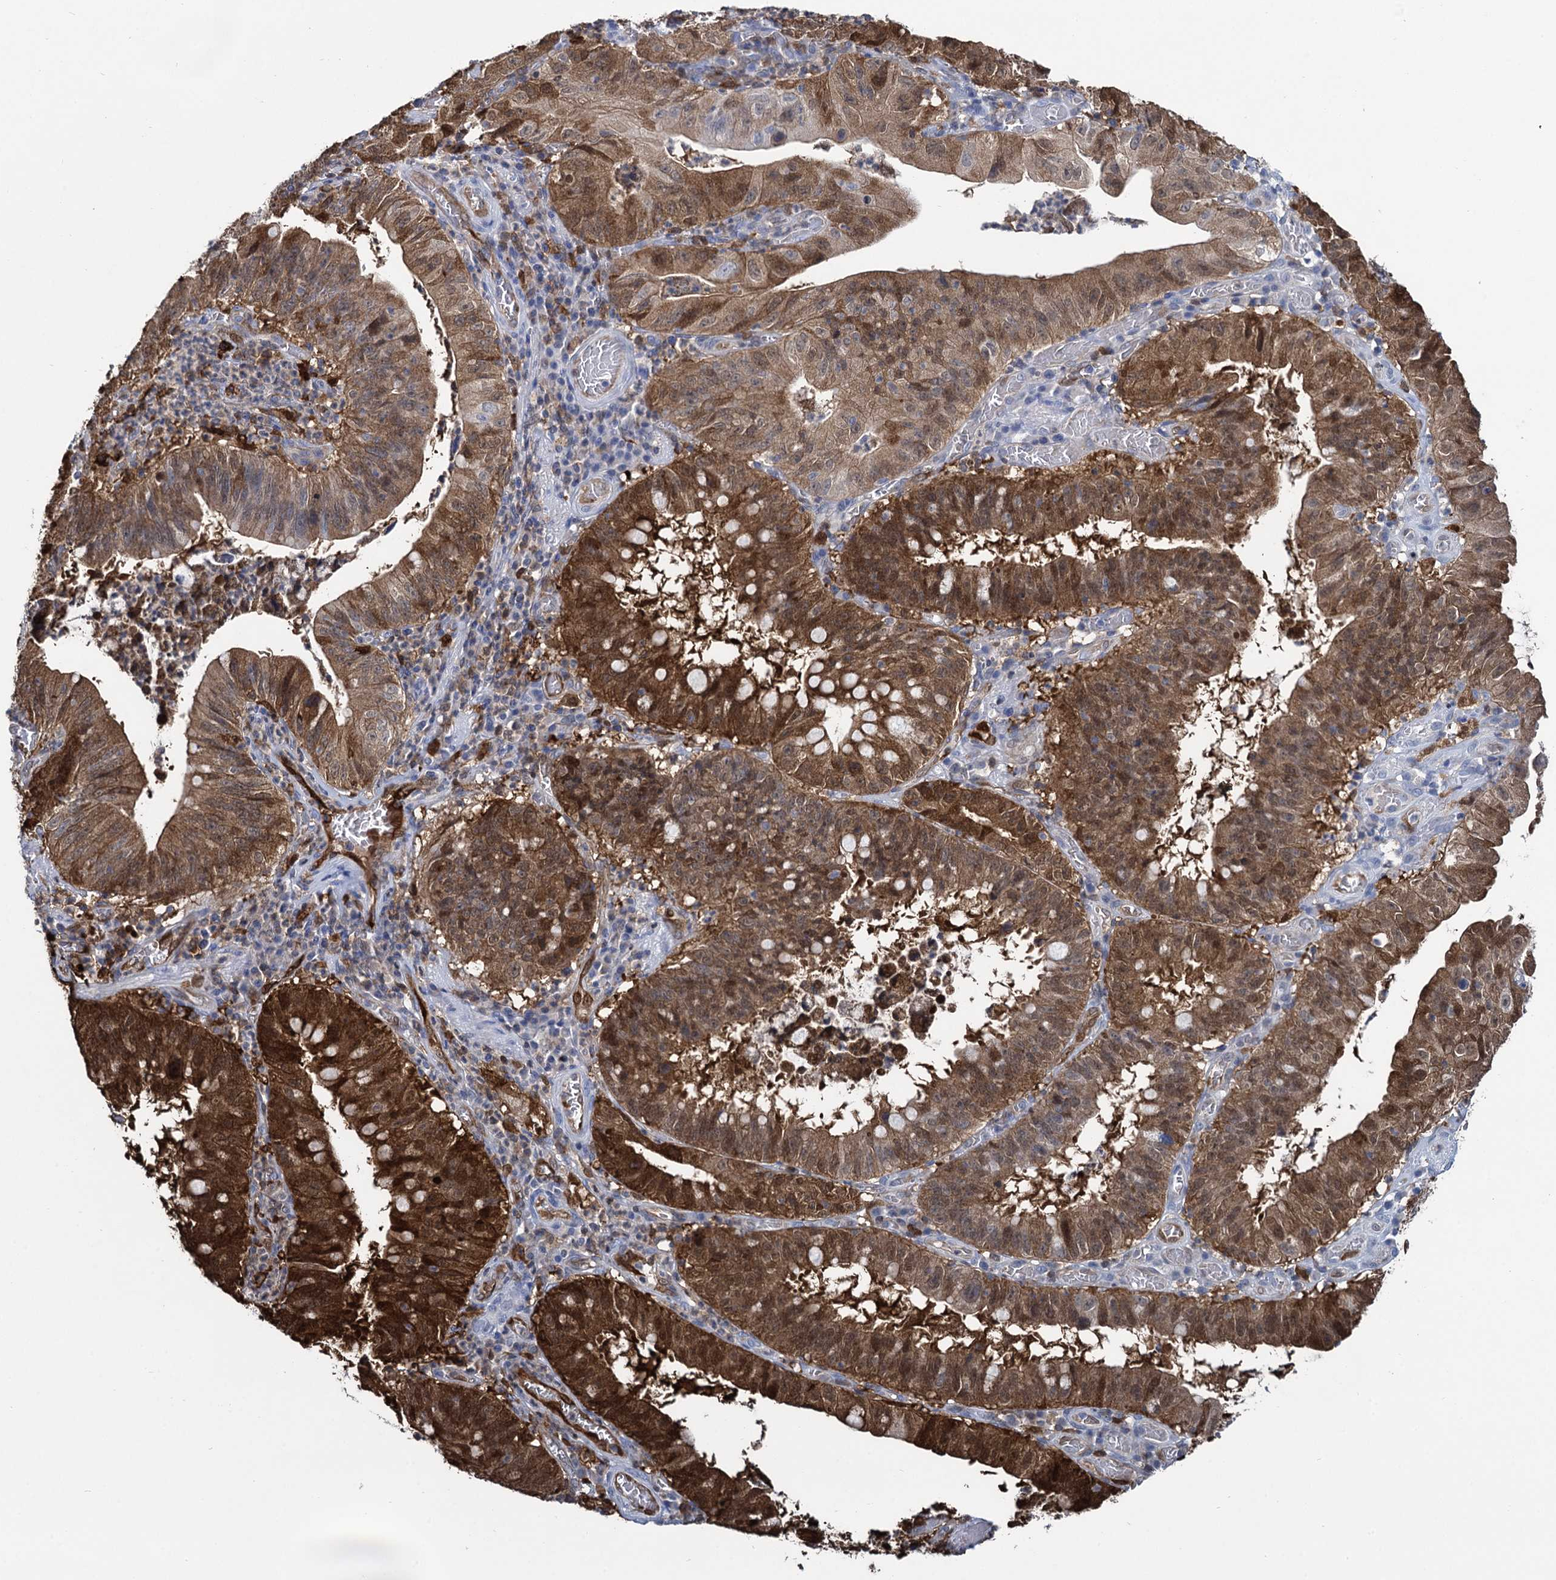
{"staining": {"intensity": "strong", "quantity": ">75%", "location": "cytoplasmic/membranous"}, "tissue": "stomach cancer", "cell_type": "Tumor cells", "image_type": "cancer", "snomed": [{"axis": "morphology", "description": "Adenocarcinoma, NOS"}, {"axis": "topography", "description": "Stomach"}], "caption": "Immunohistochemistry (DAB) staining of human stomach cancer exhibits strong cytoplasmic/membranous protein positivity in approximately >75% of tumor cells. Immunohistochemistry stains the protein of interest in brown and the nuclei are stained blue.", "gene": "FABP5", "patient": {"sex": "male", "age": 59}}